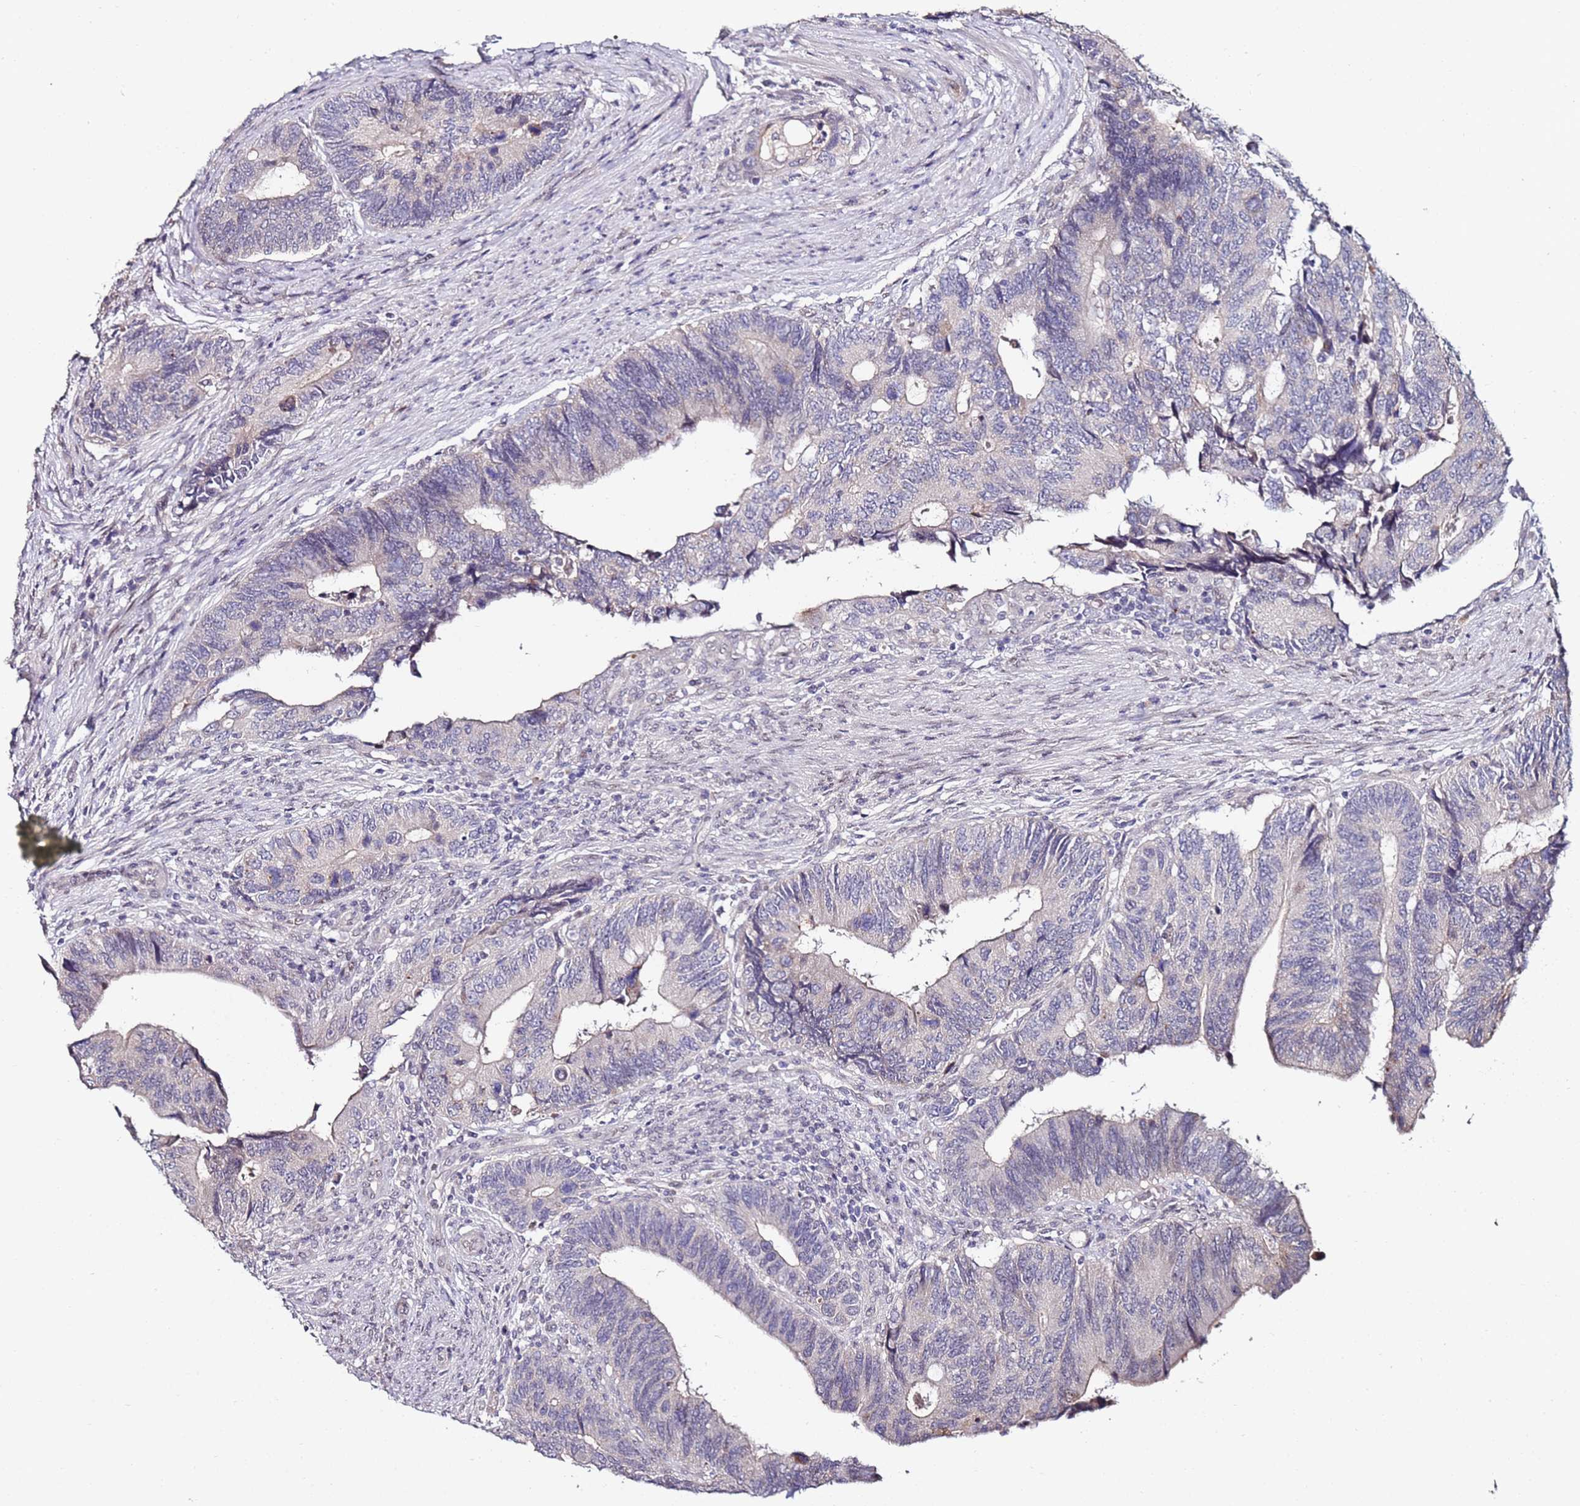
{"staining": {"intensity": "negative", "quantity": "none", "location": "none"}, "tissue": "colorectal cancer", "cell_type": "Tumor cells", "image_type": "cancer", "snomed": [{"axis": "morphology", "description": "Adenocarcinoma, NOS"}, {"axis": "topography", "description": "Colon"}], "caption": "High power microscopy image of an immunohistochemistry (IHC) photomicrograph of colorectal cancer (adenocarcinoma), revealing no significant positivity in tumor cells.", "gene": "DUSP28", "patient": {"sex": "male", "age": 87}}